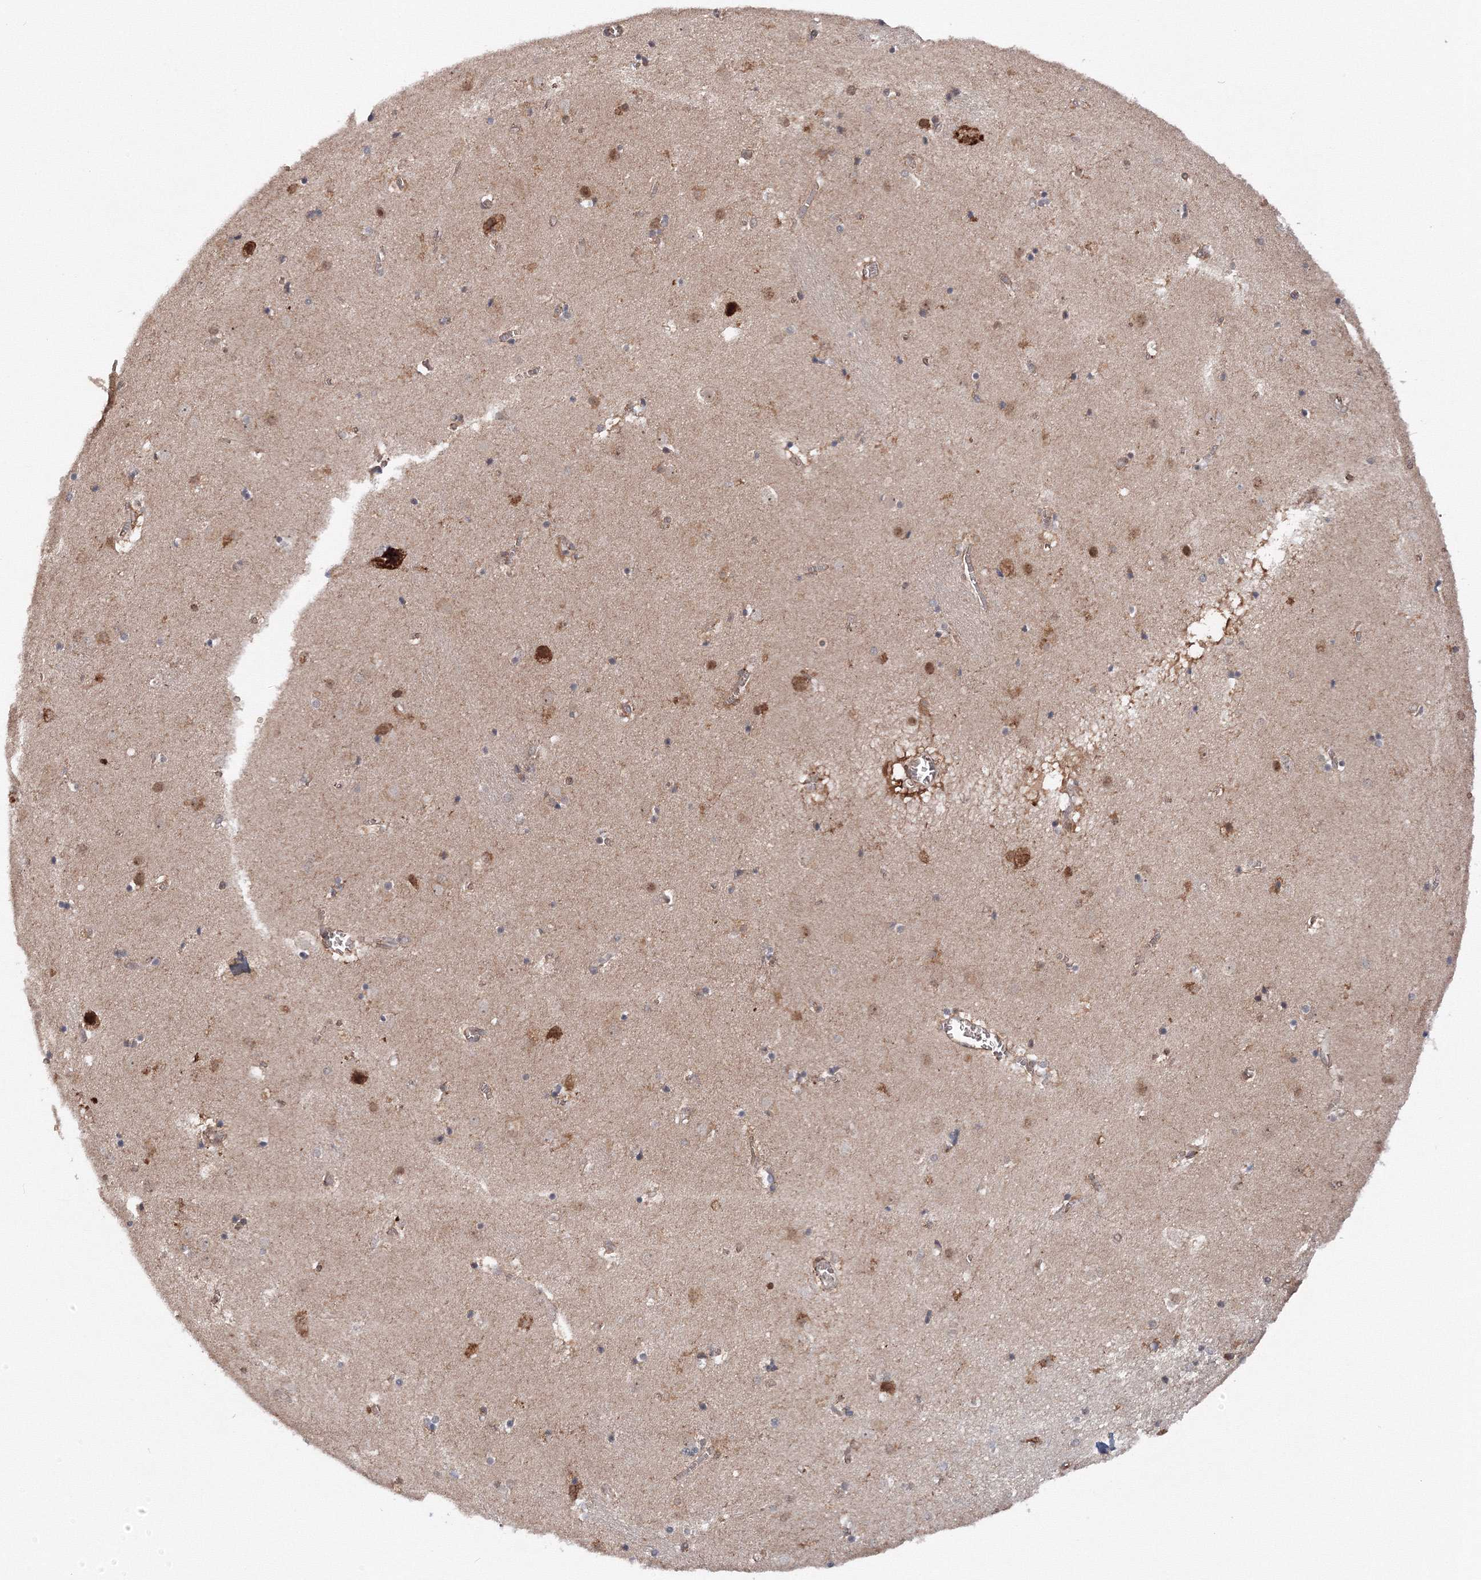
{"staining": {"intensity": "strong", "quantity": "<25%", "location": "cytoplasmic/membranous"}, "tissue": "caudate", "cell_type": "Glial cells", "image_type": "normal", "snomed": [{"axis": "morphology", "description": "Normal tissue, NOS"}, {"axis": "topography", "description": "Lateral ventricle wall"}], "caption": "Protein expression by immunohistochemistry (IHC) demonstrates strong cytoplasmic/membranous staining in about <25% of glial cells in normal caudate. The staining was performed using DAB (3,3'-diaminobenzidine) to visualize the protein expression in brown, while the nuclei were stained in blue with hematoxylin (Magnification: 20x).", "gene": "DIS3L2", "patient": {"sex": "male", "age": 70}}